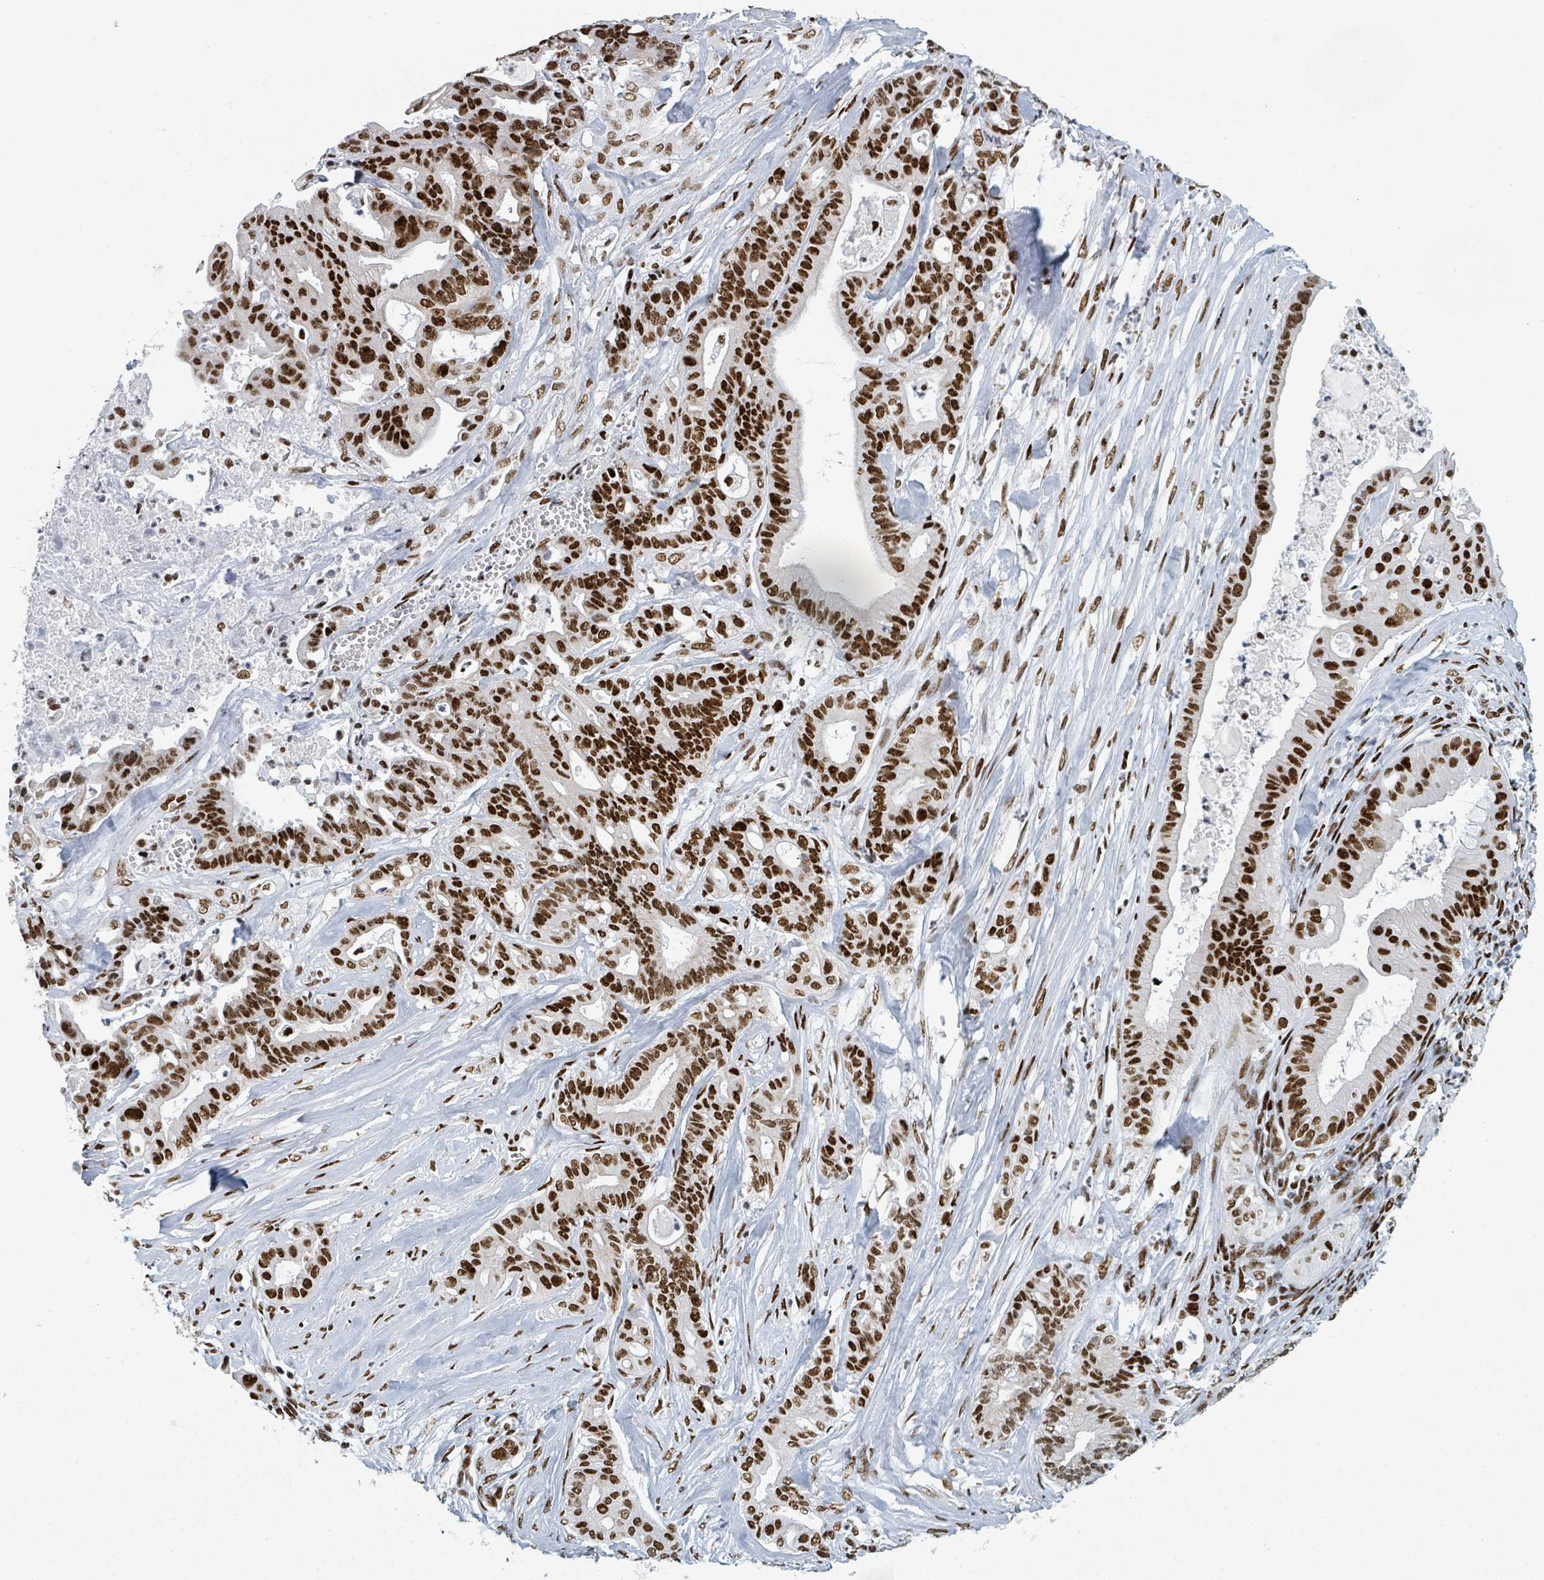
{"staining": {"intensity": "strong", "quantity": ">75%", "location": "nuclear"}, "tissue": "ovarian cancer", "cell_type": "Tumor cells", "image_type": "cancer", "snomed": [{"axis": "morphology", "description": "Cystadenocarcinoma, mucinous, NOS"}, {"axis": "topography", "description": "Ovary"}], "caption": "Strong nuclear expression is seen in approximately >75% of tumor cells in mucinous cystadenocarcinoma (ovarian).", "gene": "DHX16", "patient": {"sex": "female", "age": 70}}